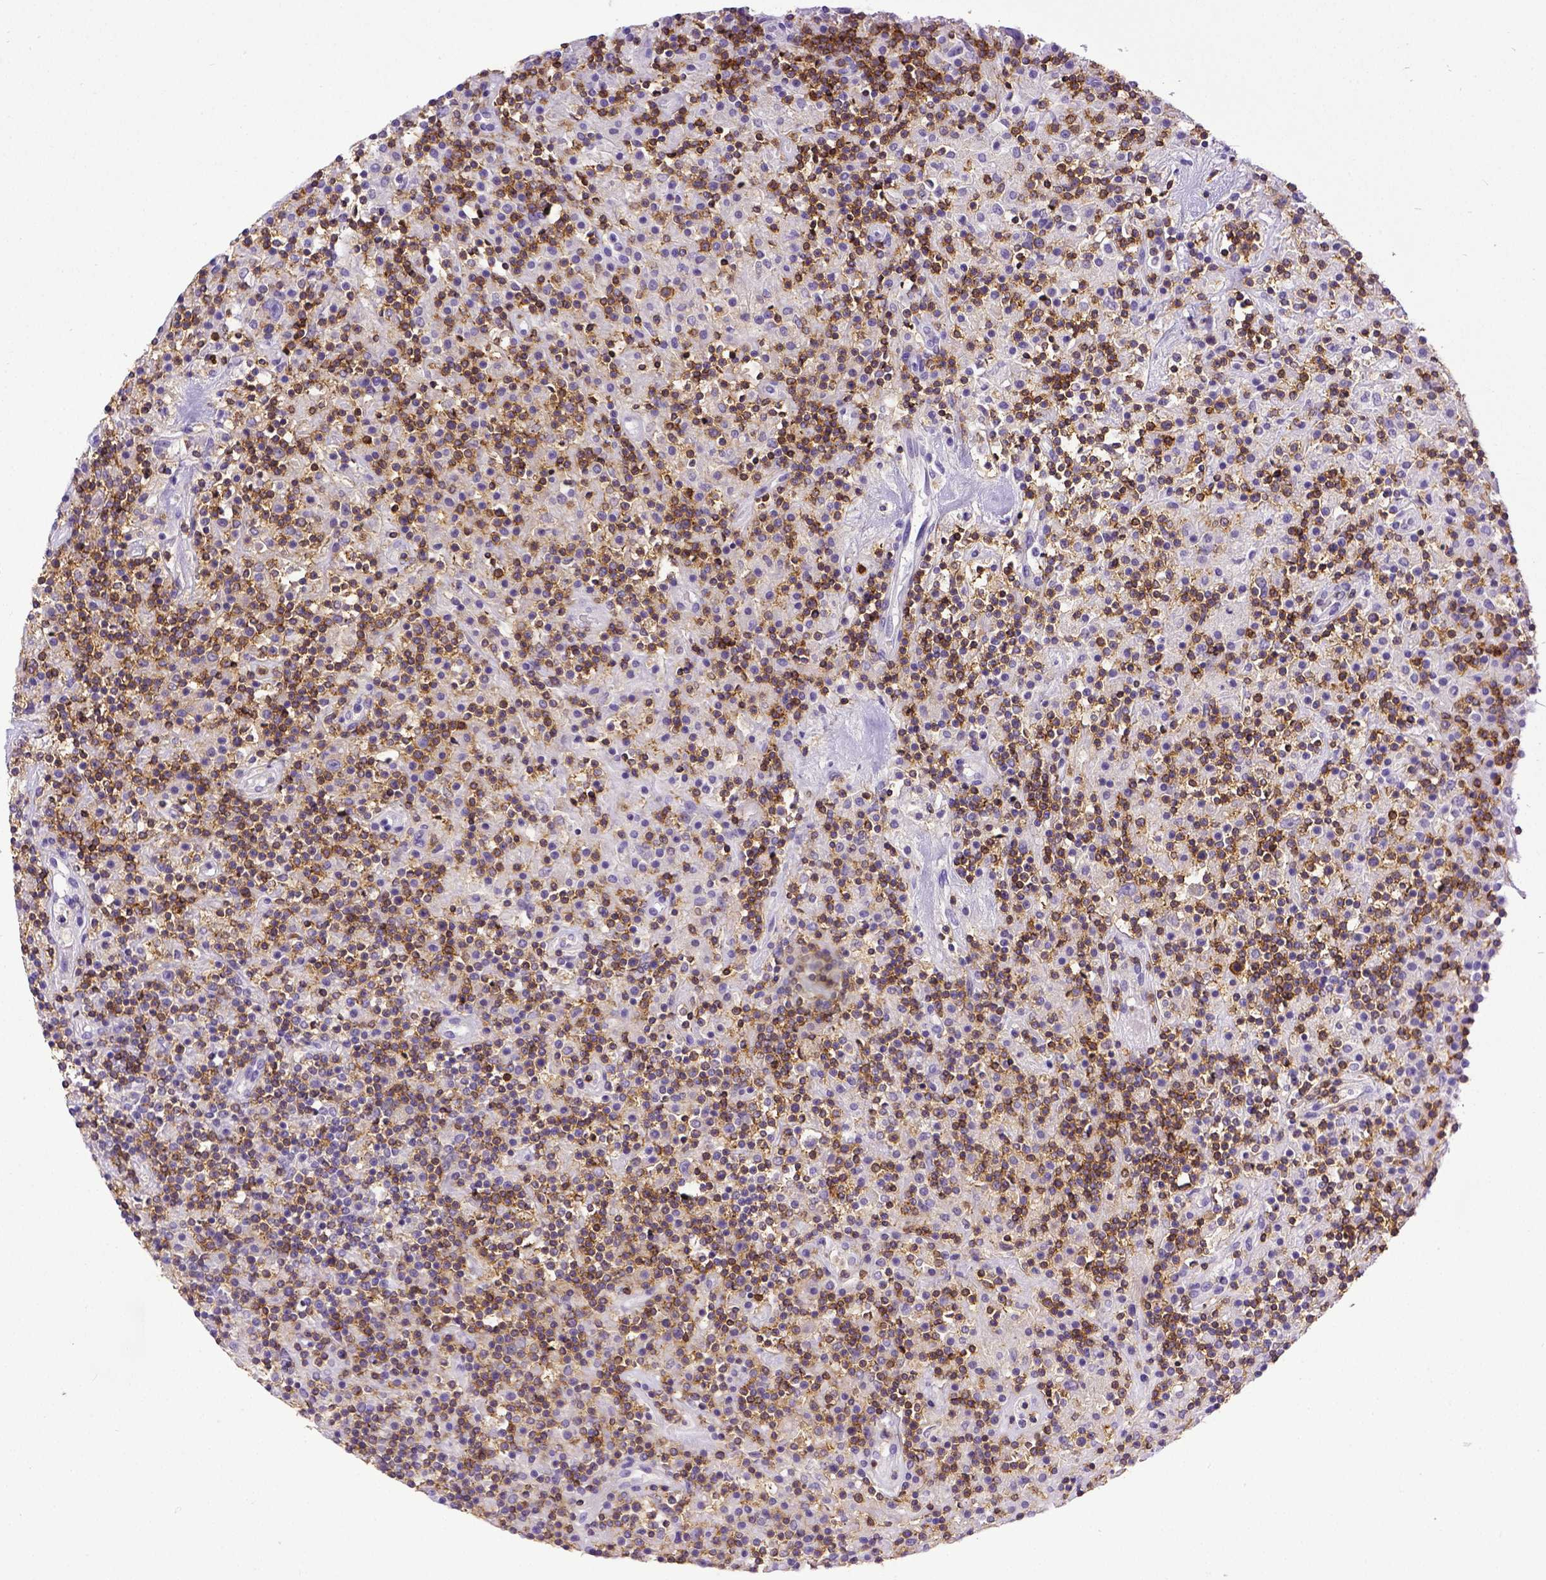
{"staining": {"intensity": "negative", "quantity": "none", "location": "none"}, "tissue": "lymphoma", "cell_type": "Tumor cells", "image_type": "cancer", "snomed": [{"axis": "morphology", "description": "Hodgkin's disease, NOS"}, {"axis": "topography", "description": "Lymph node"}], "caption": "This is an immunohistochemistry (IHC) image of human lymphoma. There is no positivity in tumor cells.", "gene": "CD3E", "patient": {"sex": "male", "age": 70}}